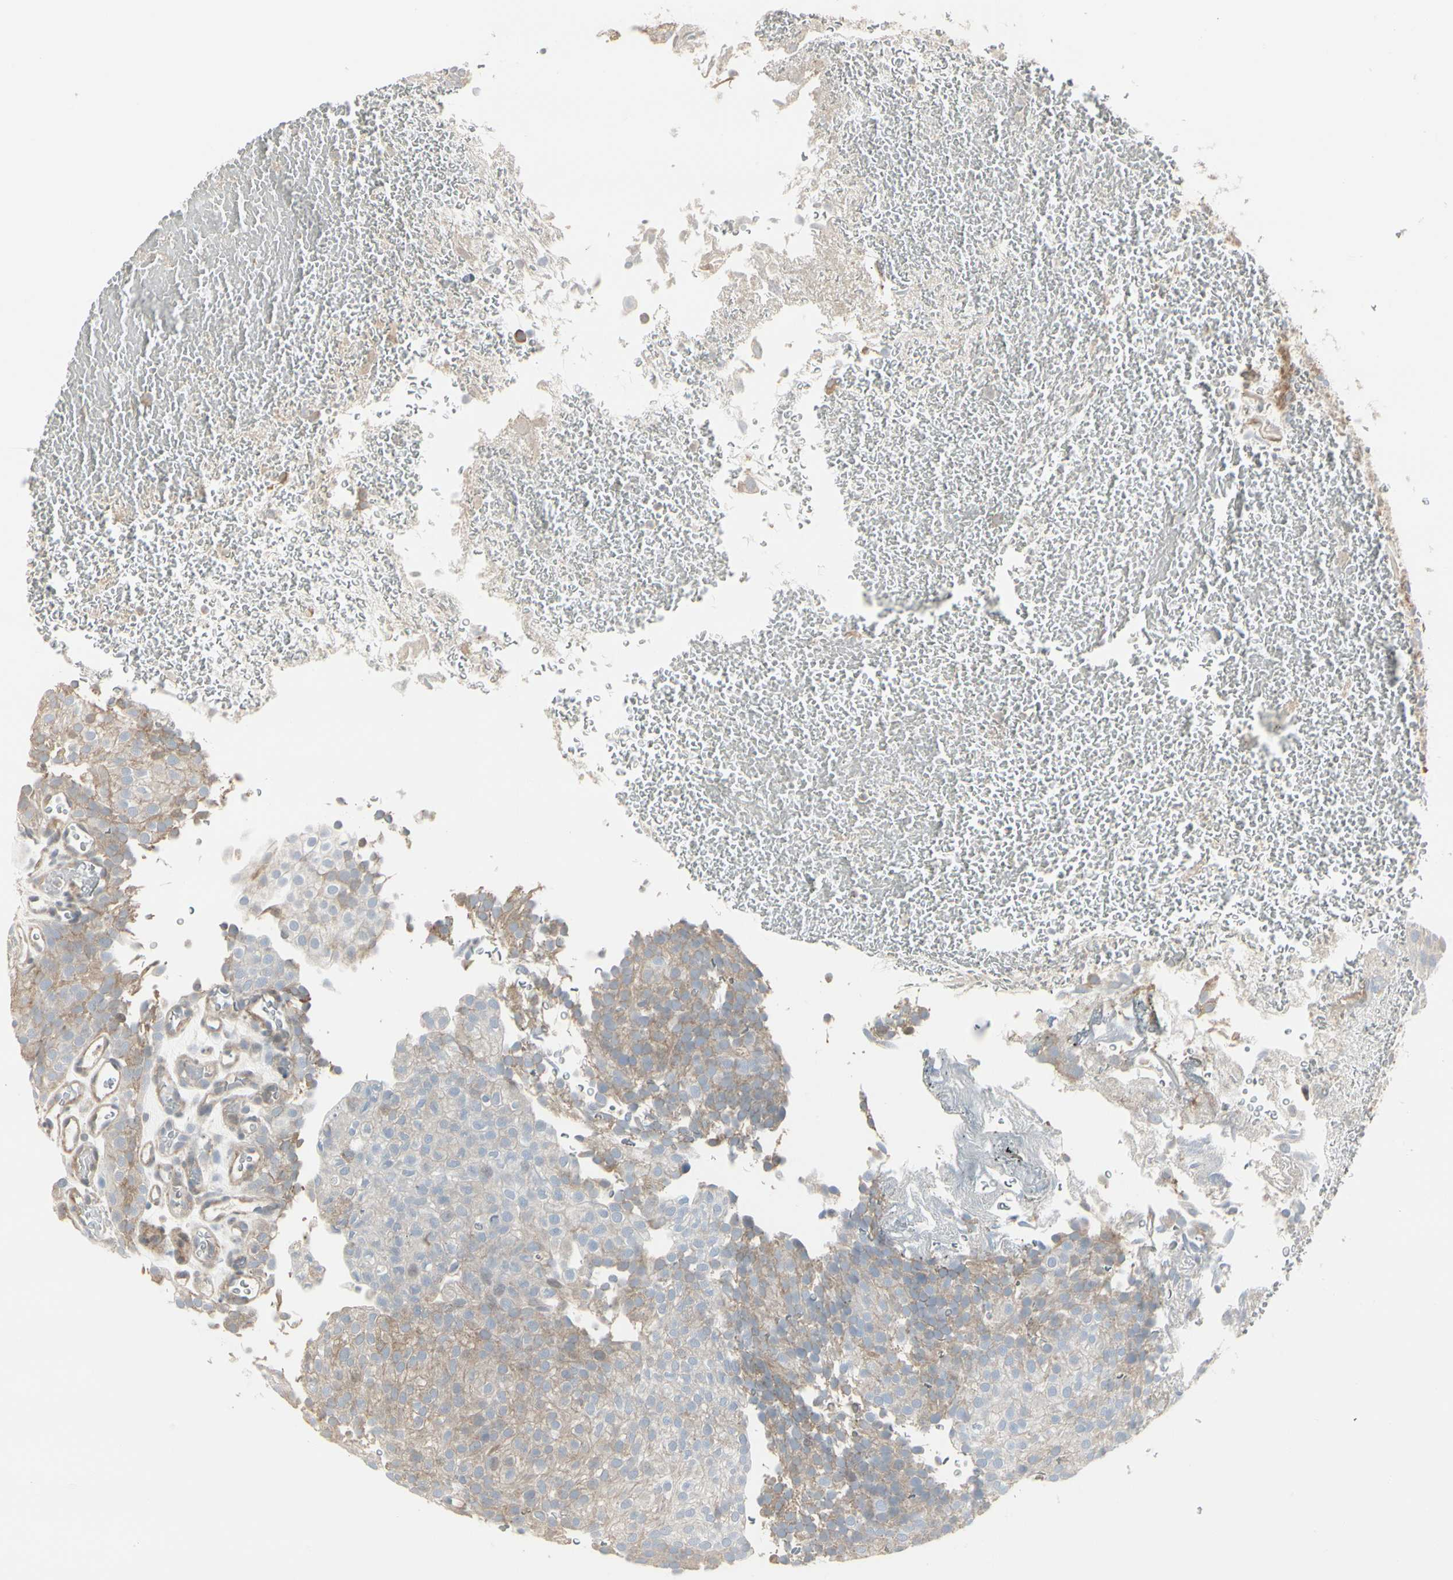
{"staining": {"intensity": "weak", "quantity": "25%-75%", "location": "cytoplasmic/membranous"}, "tissue": "urothelial cancer", "cell_type": "Tumor cells", "image_type": "cancer", "snomed": [{"axis": "morphology", "description": "Urothelial carcinoma, Low grade"}, {"axis": "topography", "description": "Urinary bladder"}], "caption": "Protein staining by immunohistochemistry shows weak cytoplasmic/membranous expression in about 25%-75% of tumor cells in urothelial cancer. The staining is performed using DAB (3,3'-diaminobenzidine) brown chromogen to label protein expression. The nuclei are counter-stained blue using hematoxylin.", "gene": "DMPK", "patient": {"sex": "male", "age": 78}}